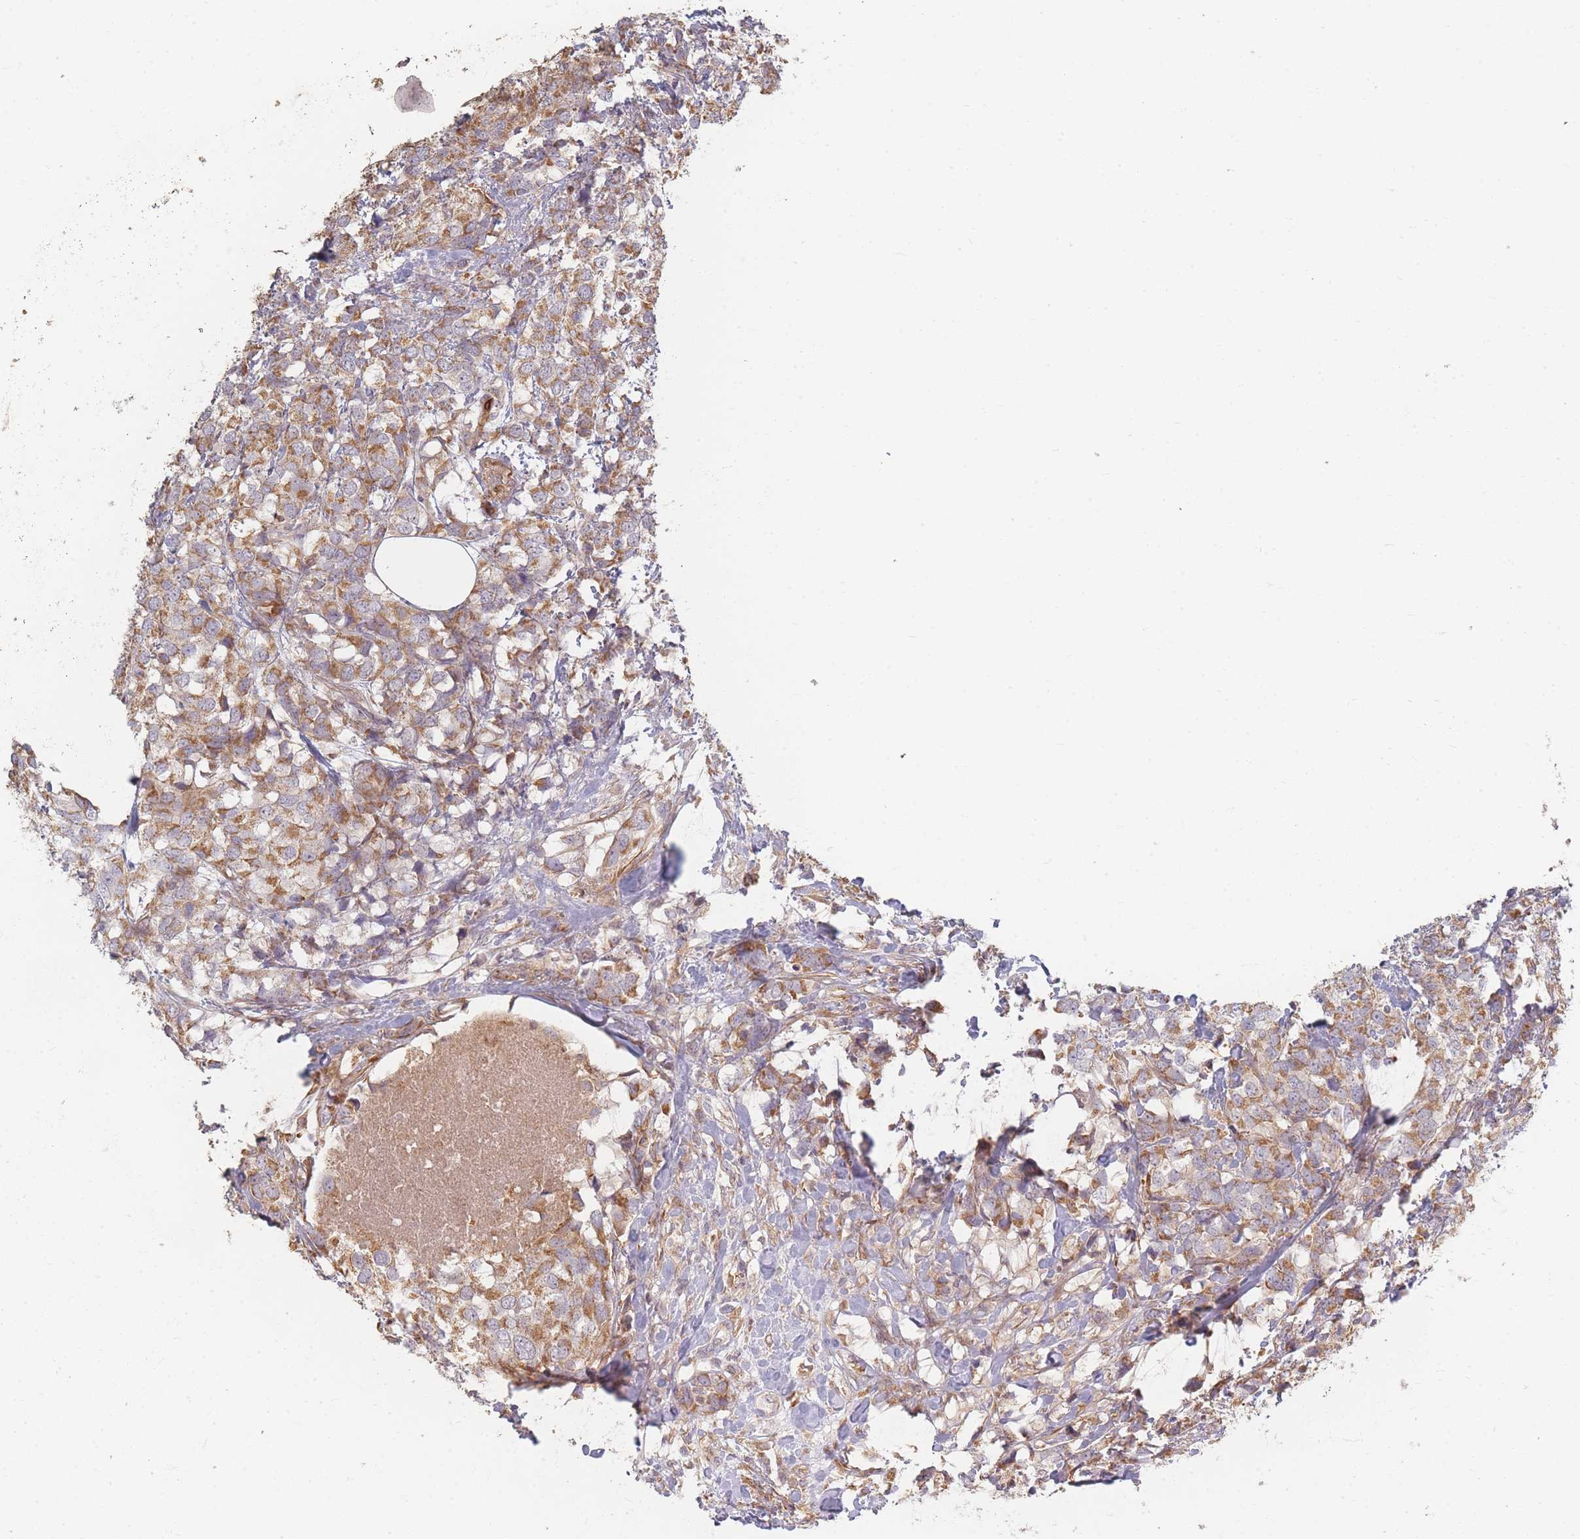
{"staining": {"intensity": "moderate", "quantity": ">75%", "location": "cytoplasmic/membranous"}, "tissue": "breast cancer", "cell_type": "Tumor cells", "image_type": "cancer", "snomed": [{"axis": "morphology", "description": "Lobular carcinoma"}, {"axis": "topography", "description": "Breast"}], "caption": "Moderate cytoplasmic/membranous protein staining is identified in about >75% of tumor cells in lobular carcinoma (breast). (DAB (3,3'-diaminobenzidine) IHC, brown staining for protein, blue staining for nuclei).", "gene": "MRPS6", "patient": {"sex": "female", "age": 59}}